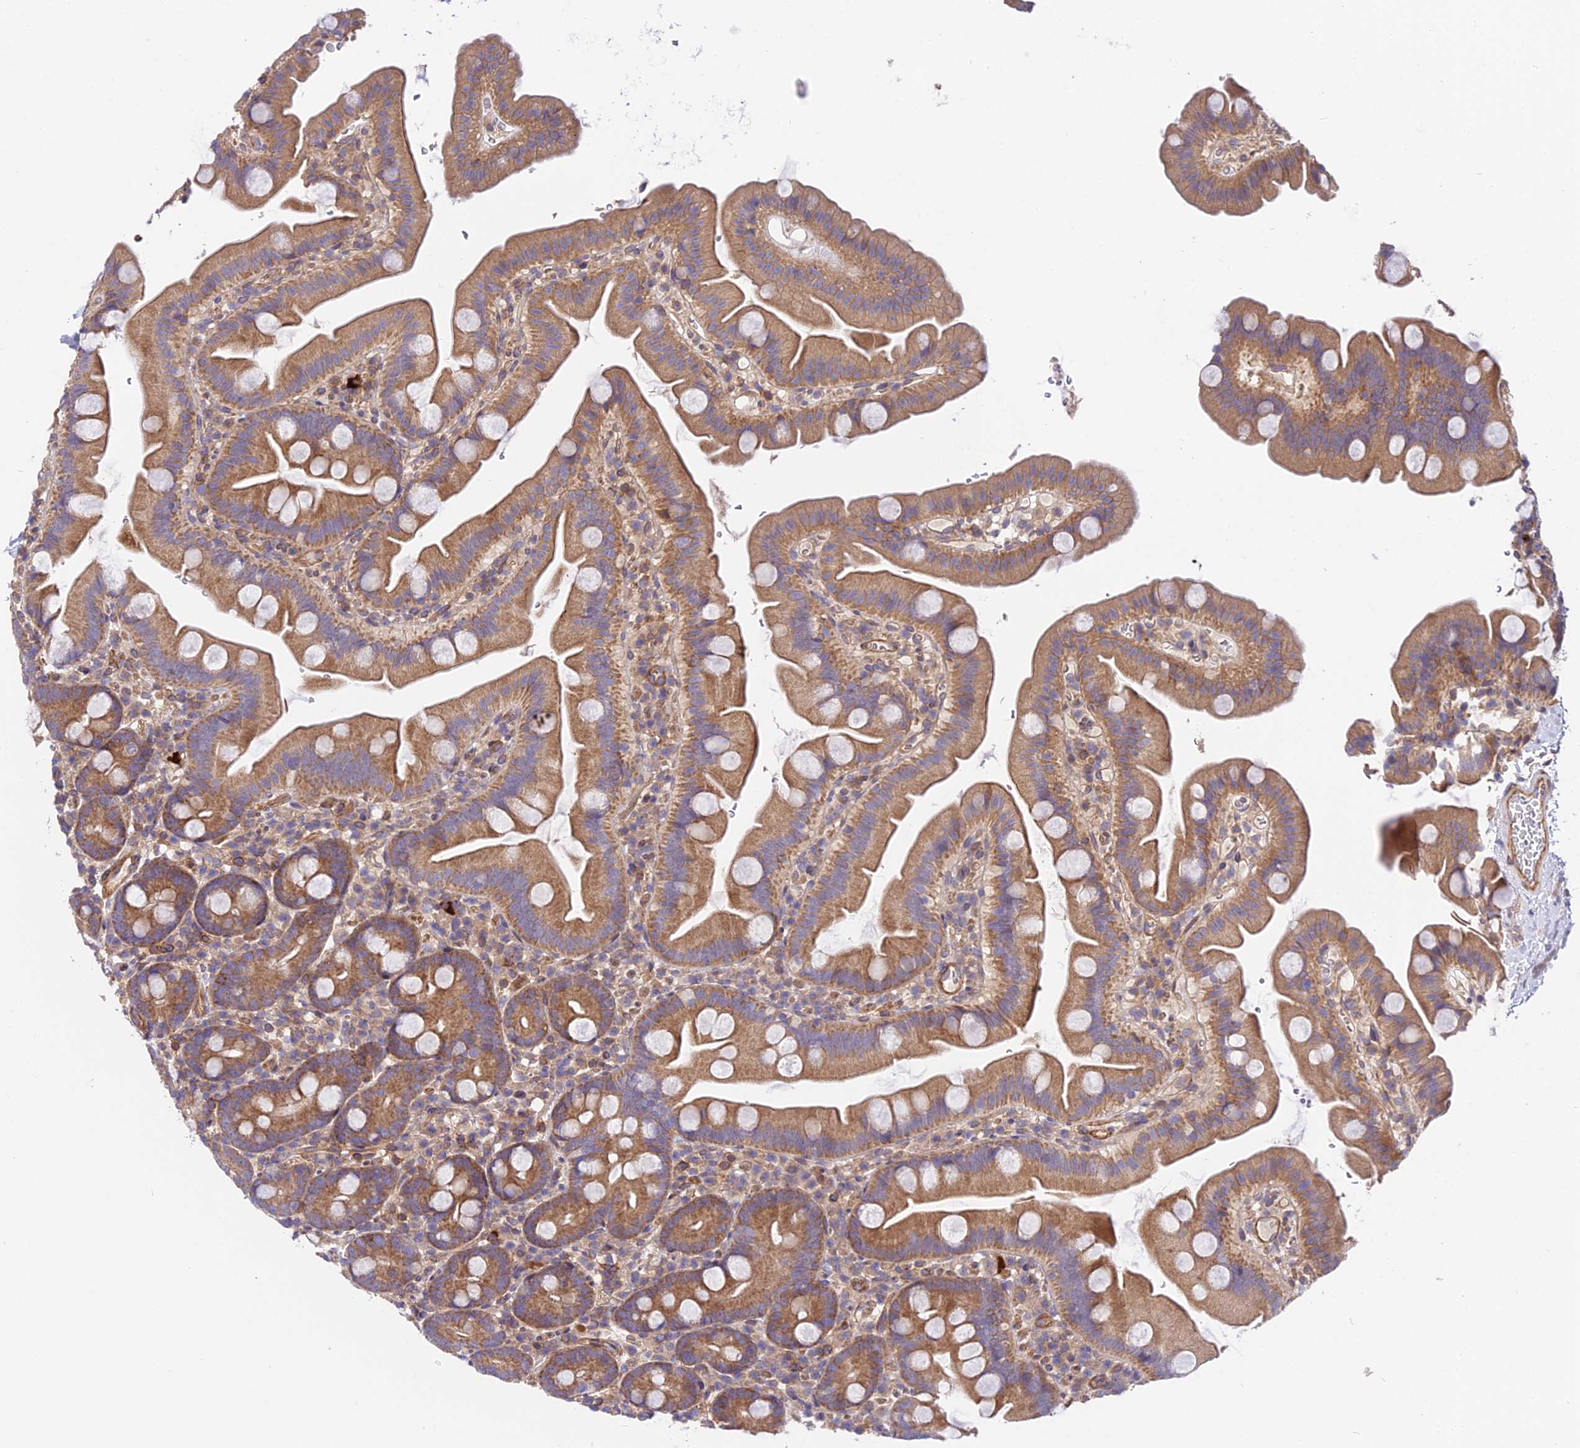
{"staining": {"intensity": "moderate", "quantity": ">75%", "location": "cytoplasmic/membranous"}, "tissue": "small intestine", "cell_type": "Glandular cells", "image_type": "normal", "snomed": [{"axis": "morphology", "description": "Normal tissue, NOS"}, {"axis": "topography", "description": "Small intestine"}], "caption": "Immunohistochemical staining of unremarkable human small intestine shows >75% levels of moderate cytoplasmic/membranous protein staining in approximately >75% of glandular cells.", "gene": "TRIM43B", "patient": {"sex": "female", "age": 68}}